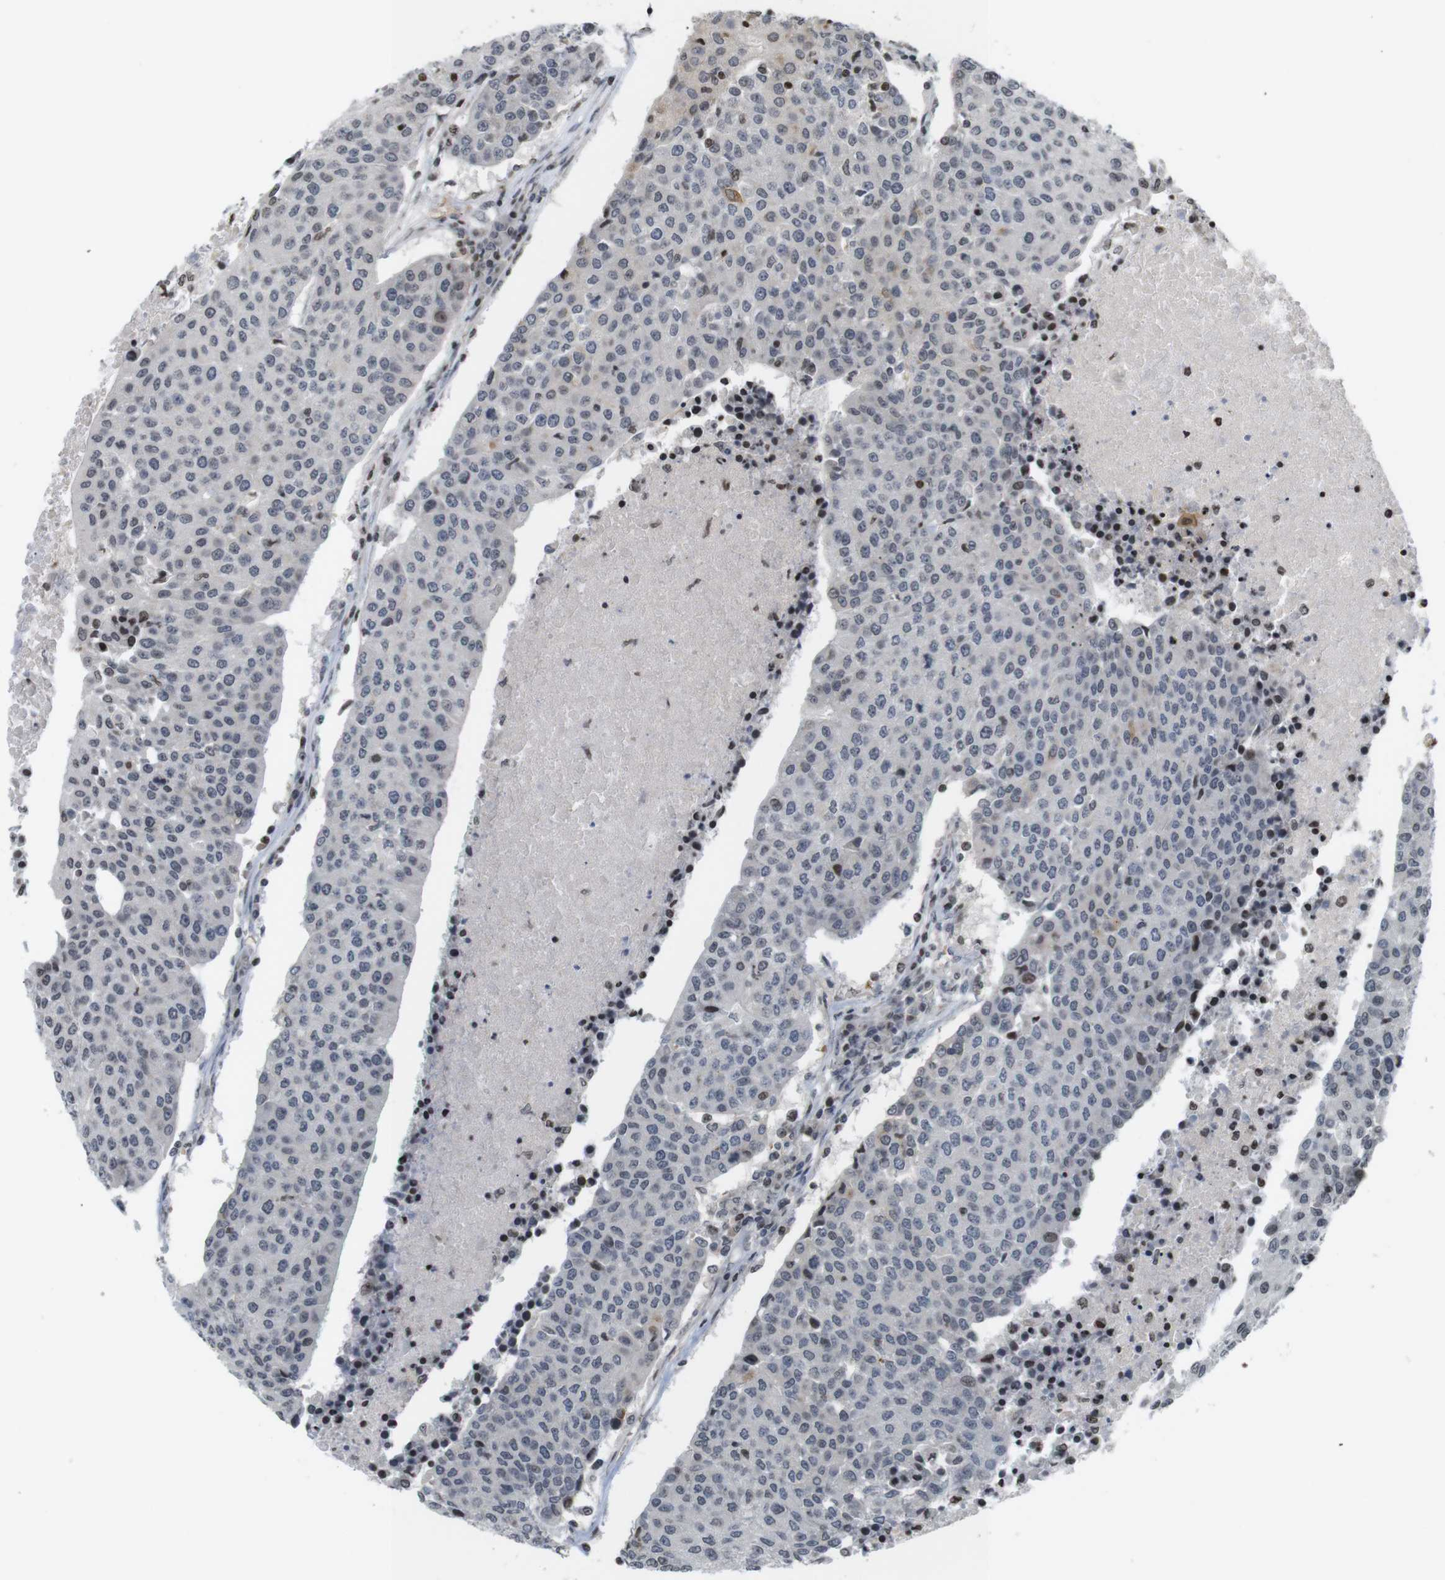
{"staining": {"intensity": "moderate", "quantity": "<25%", "location": "nuclear"}, "tissue": "urothelial cancer", "cell_type": "Tumor cells", "image_type": "cancer", "snomed": [{"axis": "morphology", "description": "Urothelial carcinoma, High grade"}, {"axis": "topography", "description": "Urinary bladder"}], "caption": "Approximately <25% of tumor cells in human urothelial cancer exhibit moderate nuclear protein staining as visualized by brown immunohistochemical staining.", "gene": "MBD1", "patient": {"sex": "female", "age": 85}}